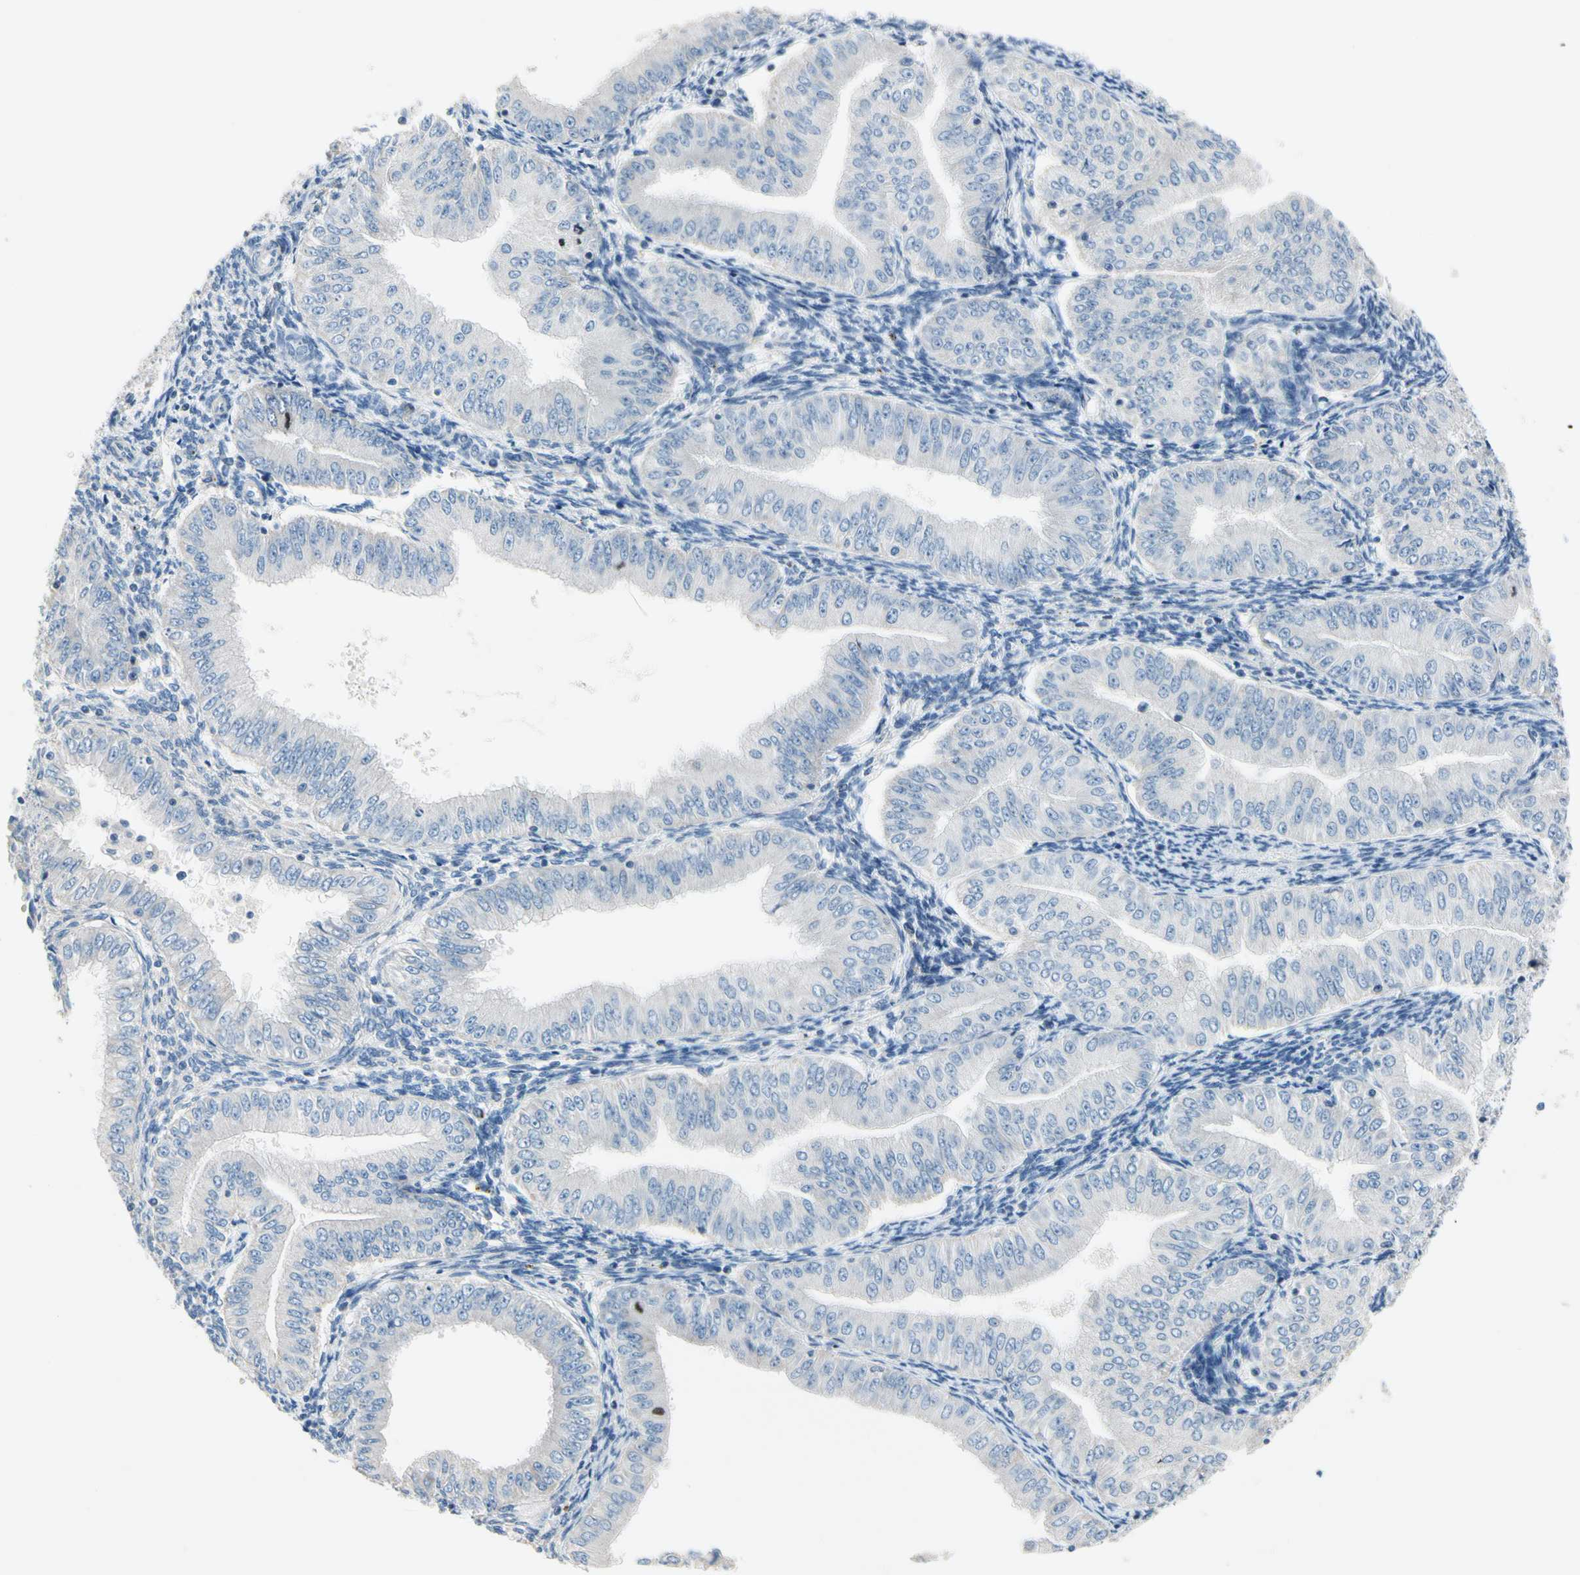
{"staining": {"intensity": "negative", "quantity": "none", "location": "none"}, "tissue": "endometrial cancer", "cell_type": "Tumor cells", "image_type": "cancer", "snomed": [{"axis": "morphology", "description": "Normal tissue, NOS"}, {"axis": "morphology", "description": "Adenocarcinoma, NOS"}, {"axis": "topography", "description": "Endometrium"}], "caption": "Immunohistochemistry (IHC) of human adenocarcinoma (endometrial) reveals no expression in tumor cells.", "gene": "CKAP2", "patient": {"sex": "female", "age": 53}}